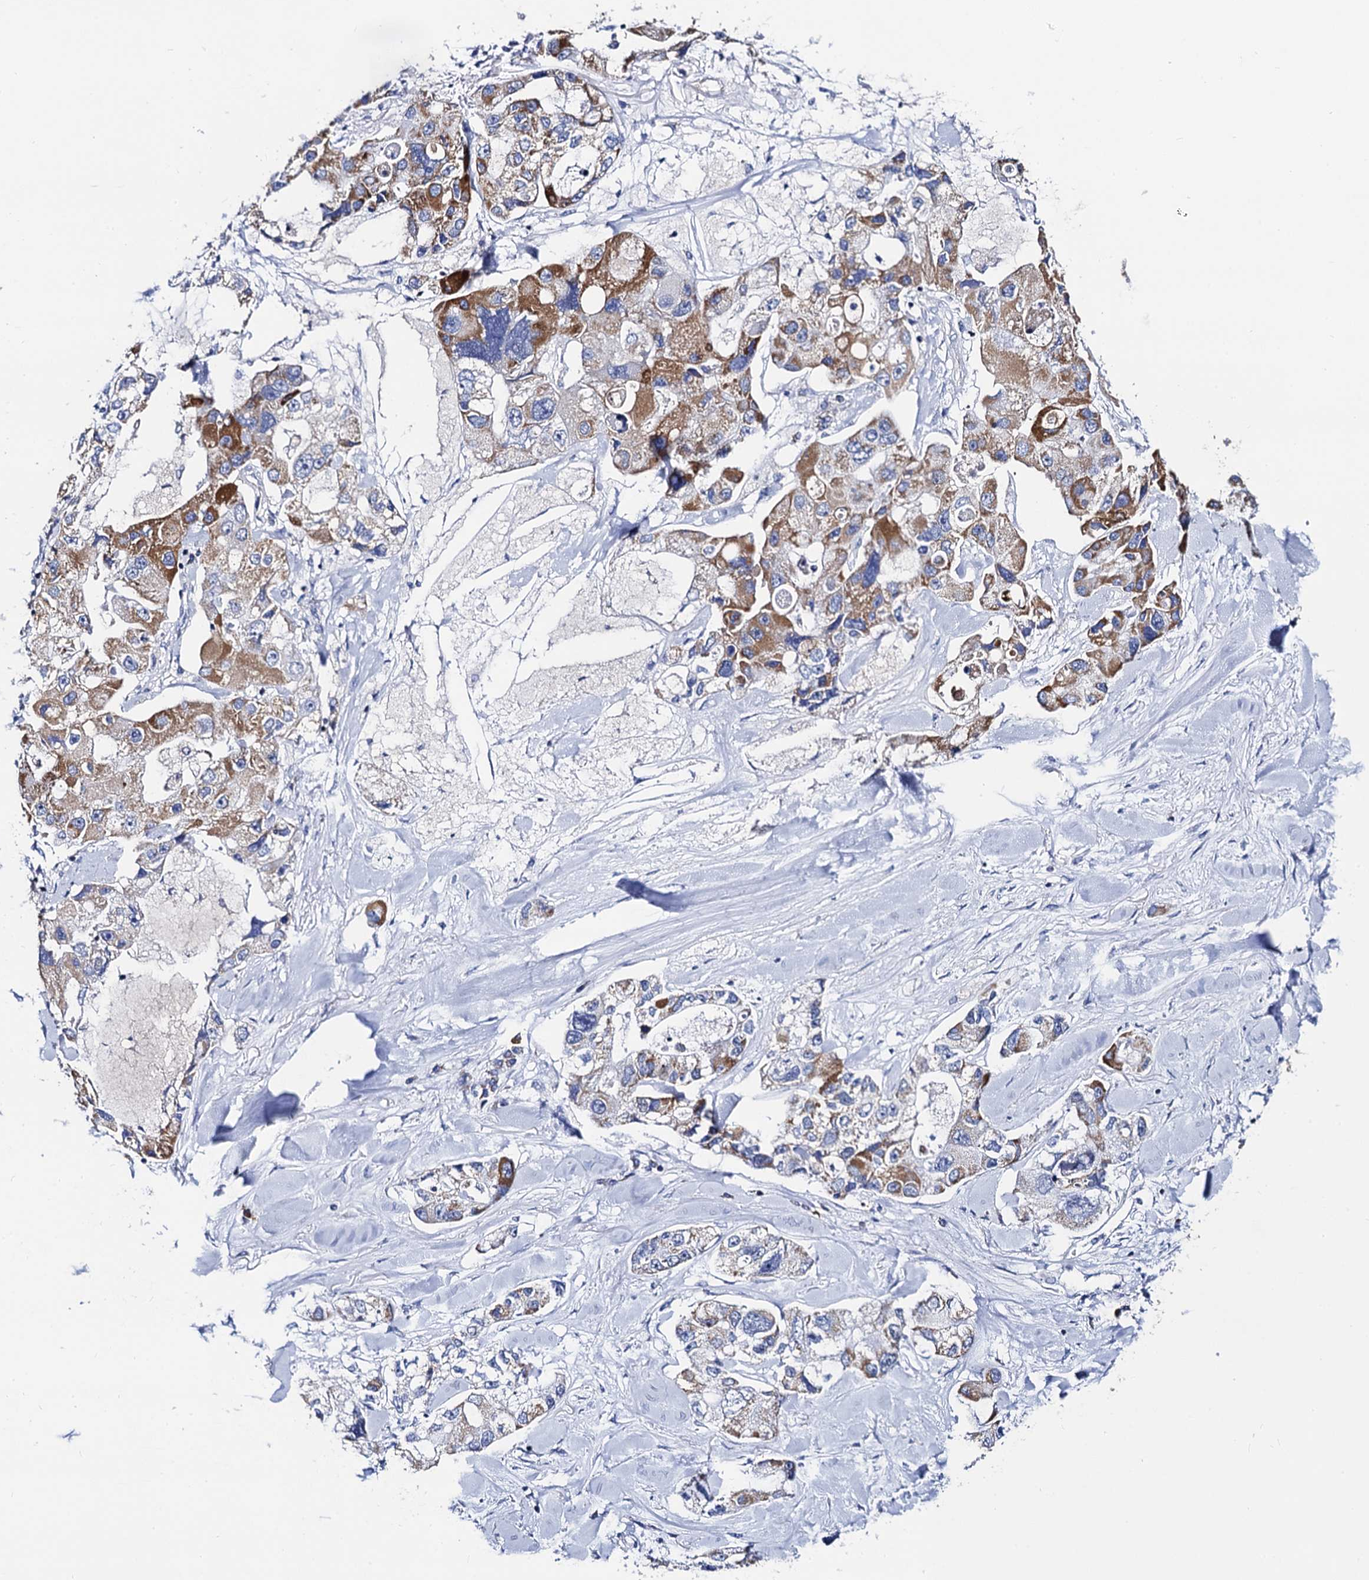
{"staining": {"intensity": "moderate", "quantity": ">75%", "location": "cytoplasmic/membranous"}, "tissue": "lung cancer", "cell_type": "Tumor cells", "image_type": "cancer", "snomed": [{"axis": "morphology", "description": "Adenocarcinoma, NOS"}, {"axis": "topography", "description": "Lung"}], "caption": "Human lung cancer stained with a protein marker exhibits moderate staining in tumor cells.", "gene": "ACADSB", "patient": {"sex": "female", "age": 54}}